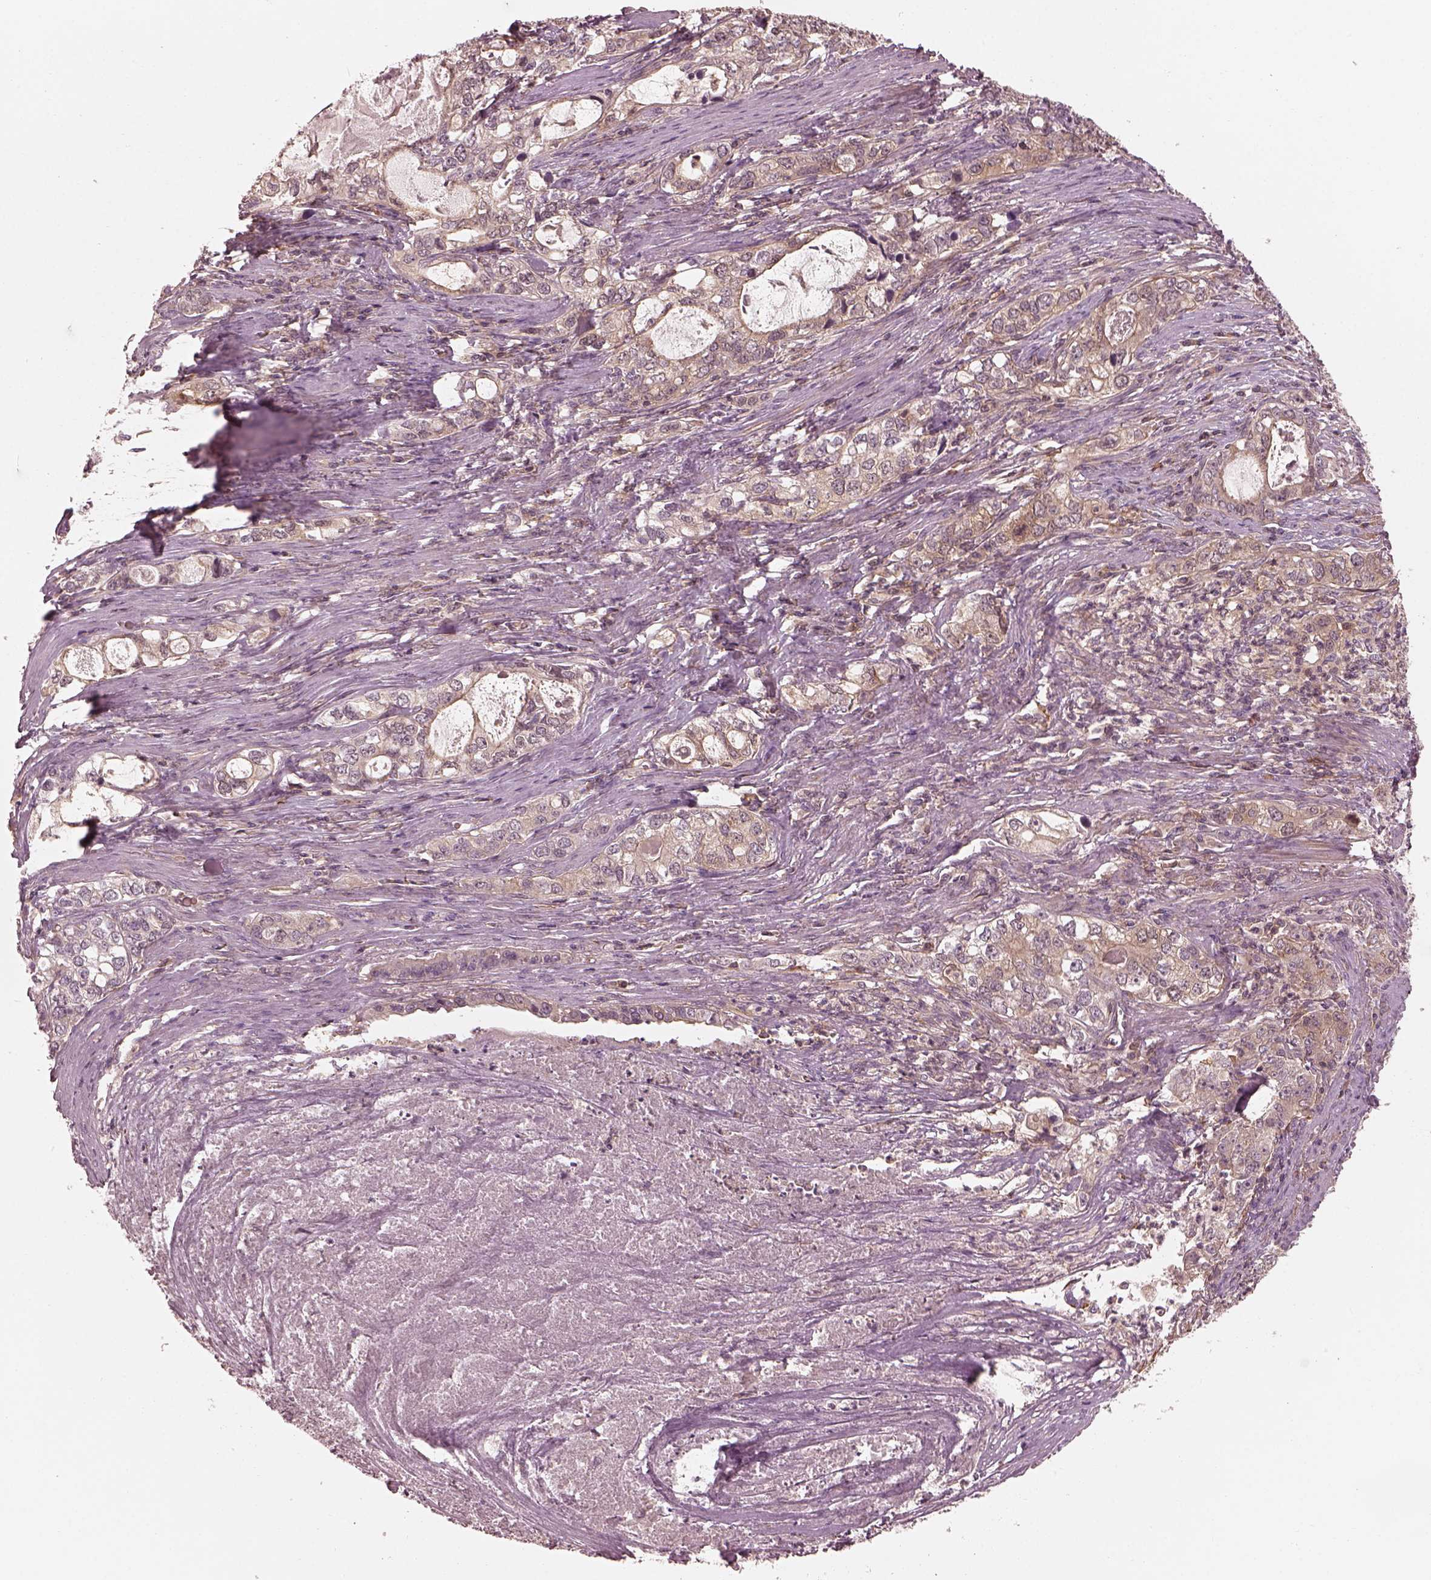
{"staining": {"intensity": "weak", "quantity": "<25%", "location": "cytoplasmic/membranous"}, "tissue": "stomach cancer", "cell_type": "Tumor cells", "image_type": "cancer", "snomed": [{"axis": "morphology", "description": "Adenocarcinoma, NOS"}, {"axis": "topography", "description": "Stomach, lower"}], "caption": "Immunohistochemistry of human stomach cancer demonstrates no positivity in tumor cells.", "gene": "FAM107B", "patient": {"sex": "female", "age": 72}}